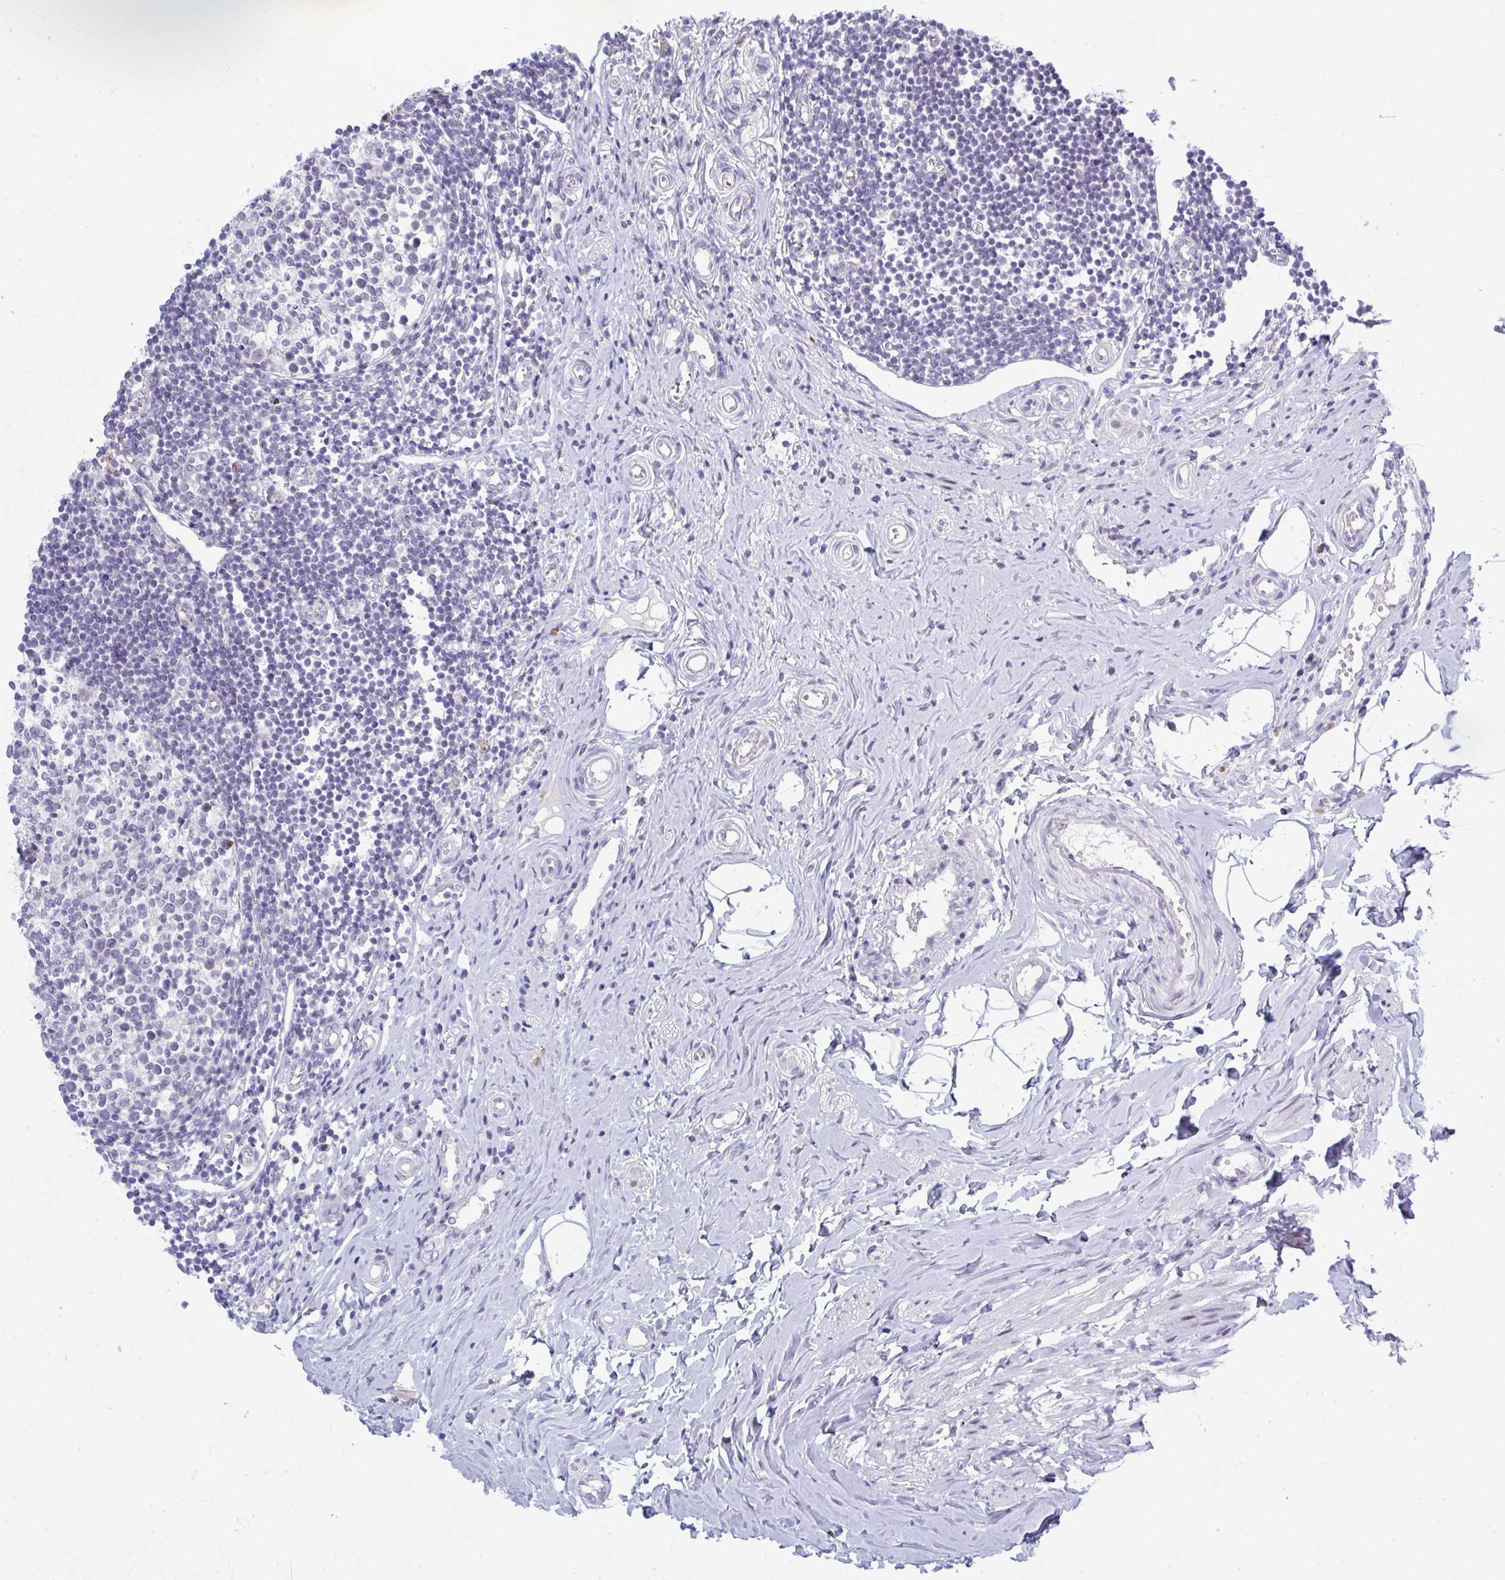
{"staining": {"intensity": "moderate", "quantity": "<25%", "location": "nuclear"}, "tissue": "appendix", "cell_type": "Glandular cells", "image_type": "normal", "snomed": [{"axis": "morphology", "description": "Normal tissue, NOS"}, {"axis": "topography", "description": "Appendix"}], "caption": "This is a histology image of IHC staining of benign appendix, which shows moderate positivity in the nuclear of glandular cells.", "gene": "TAB1", "patient": {"sex": "female", "age": 17}}